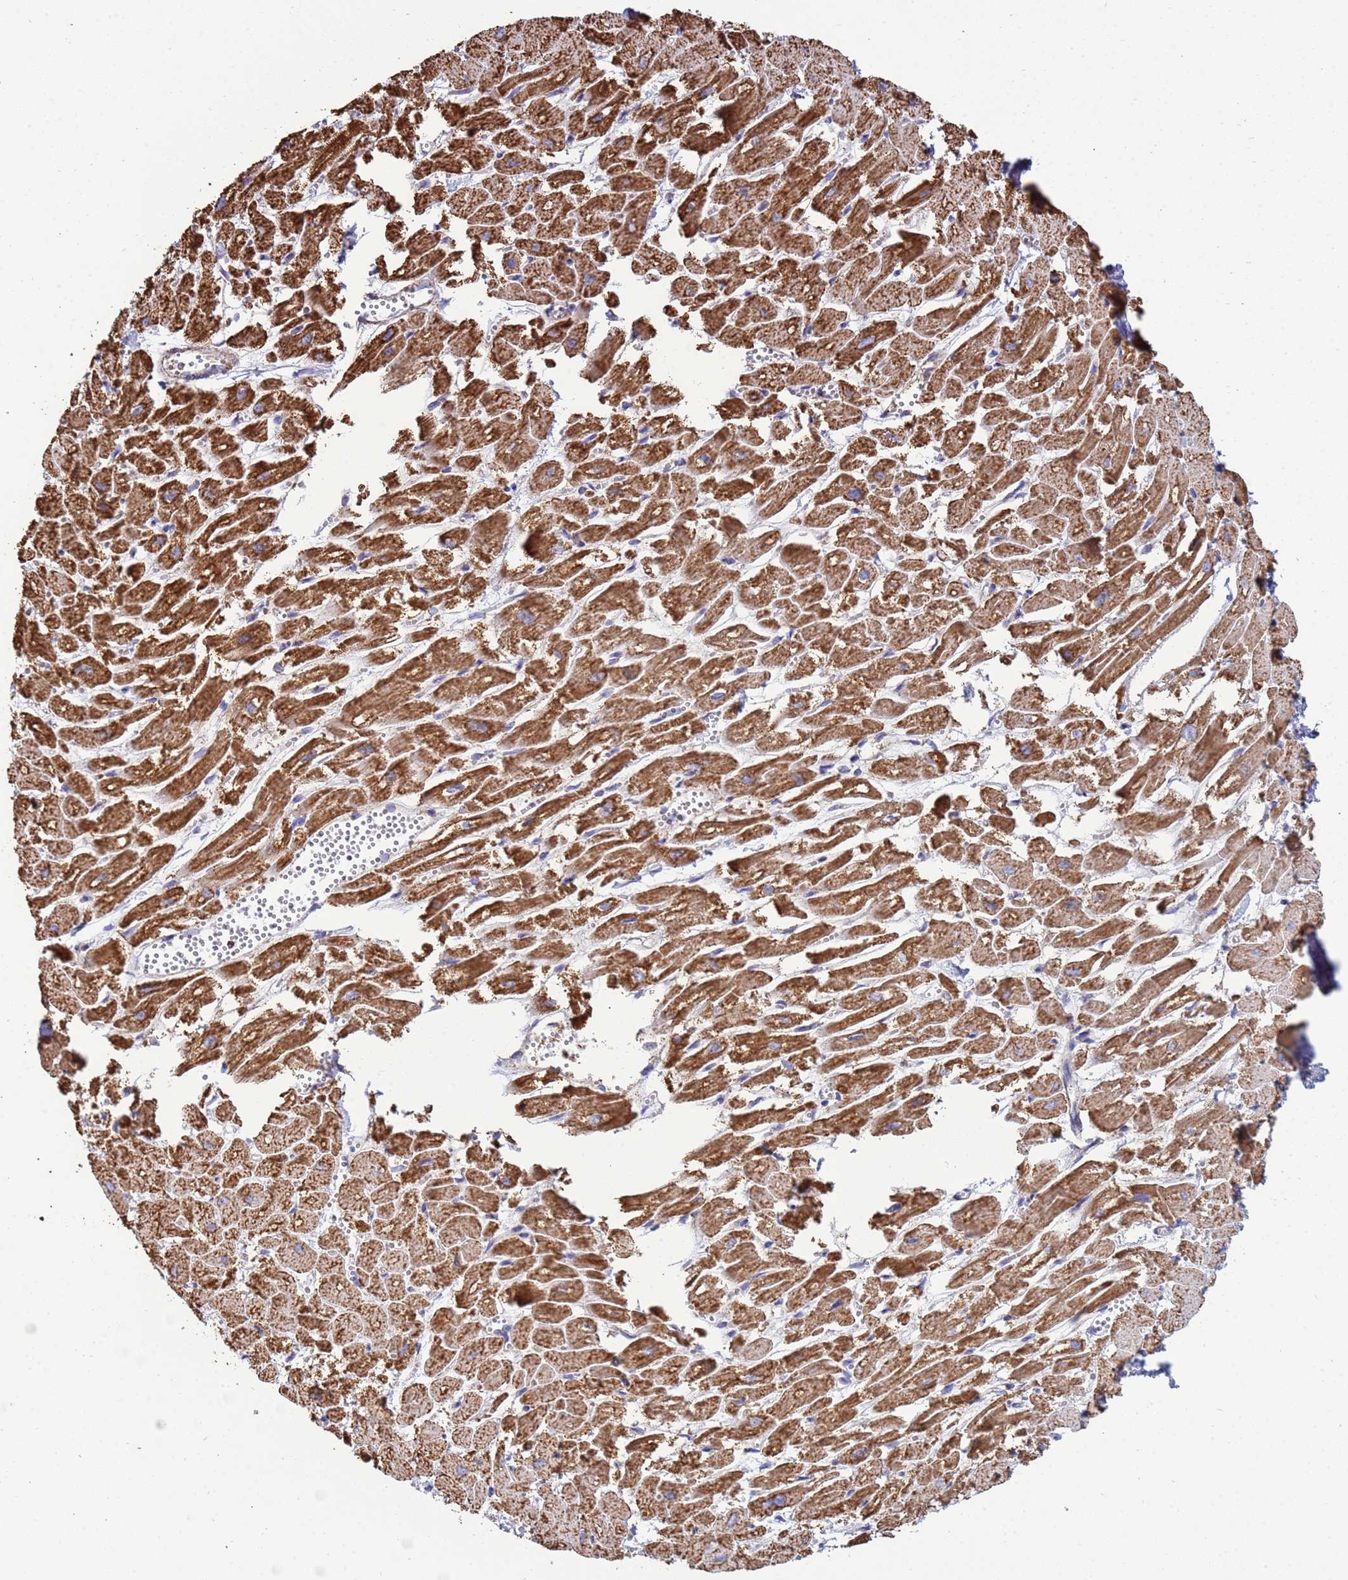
{"staining": {"intensity": "strong", "quantity": ">75%", "location": "cytoplasmic/membranous"}, "tissue": "heart muscle", "cell_type": "Cardiomyocytes", "image_type": "normal", "snomed": [{"axis": "morphology", "description": "Normal tissue, NOS"}, {"axis": "topography", "description": "Heart"}], "caption": "Heart muscle was stained to show a protein in brown. There is high levels of strong cytoplasmic/membranous expression in about >75% of cardiomyocytes.", "gene": "COQ4", "patient": {"sex": "male", "age": 54}}